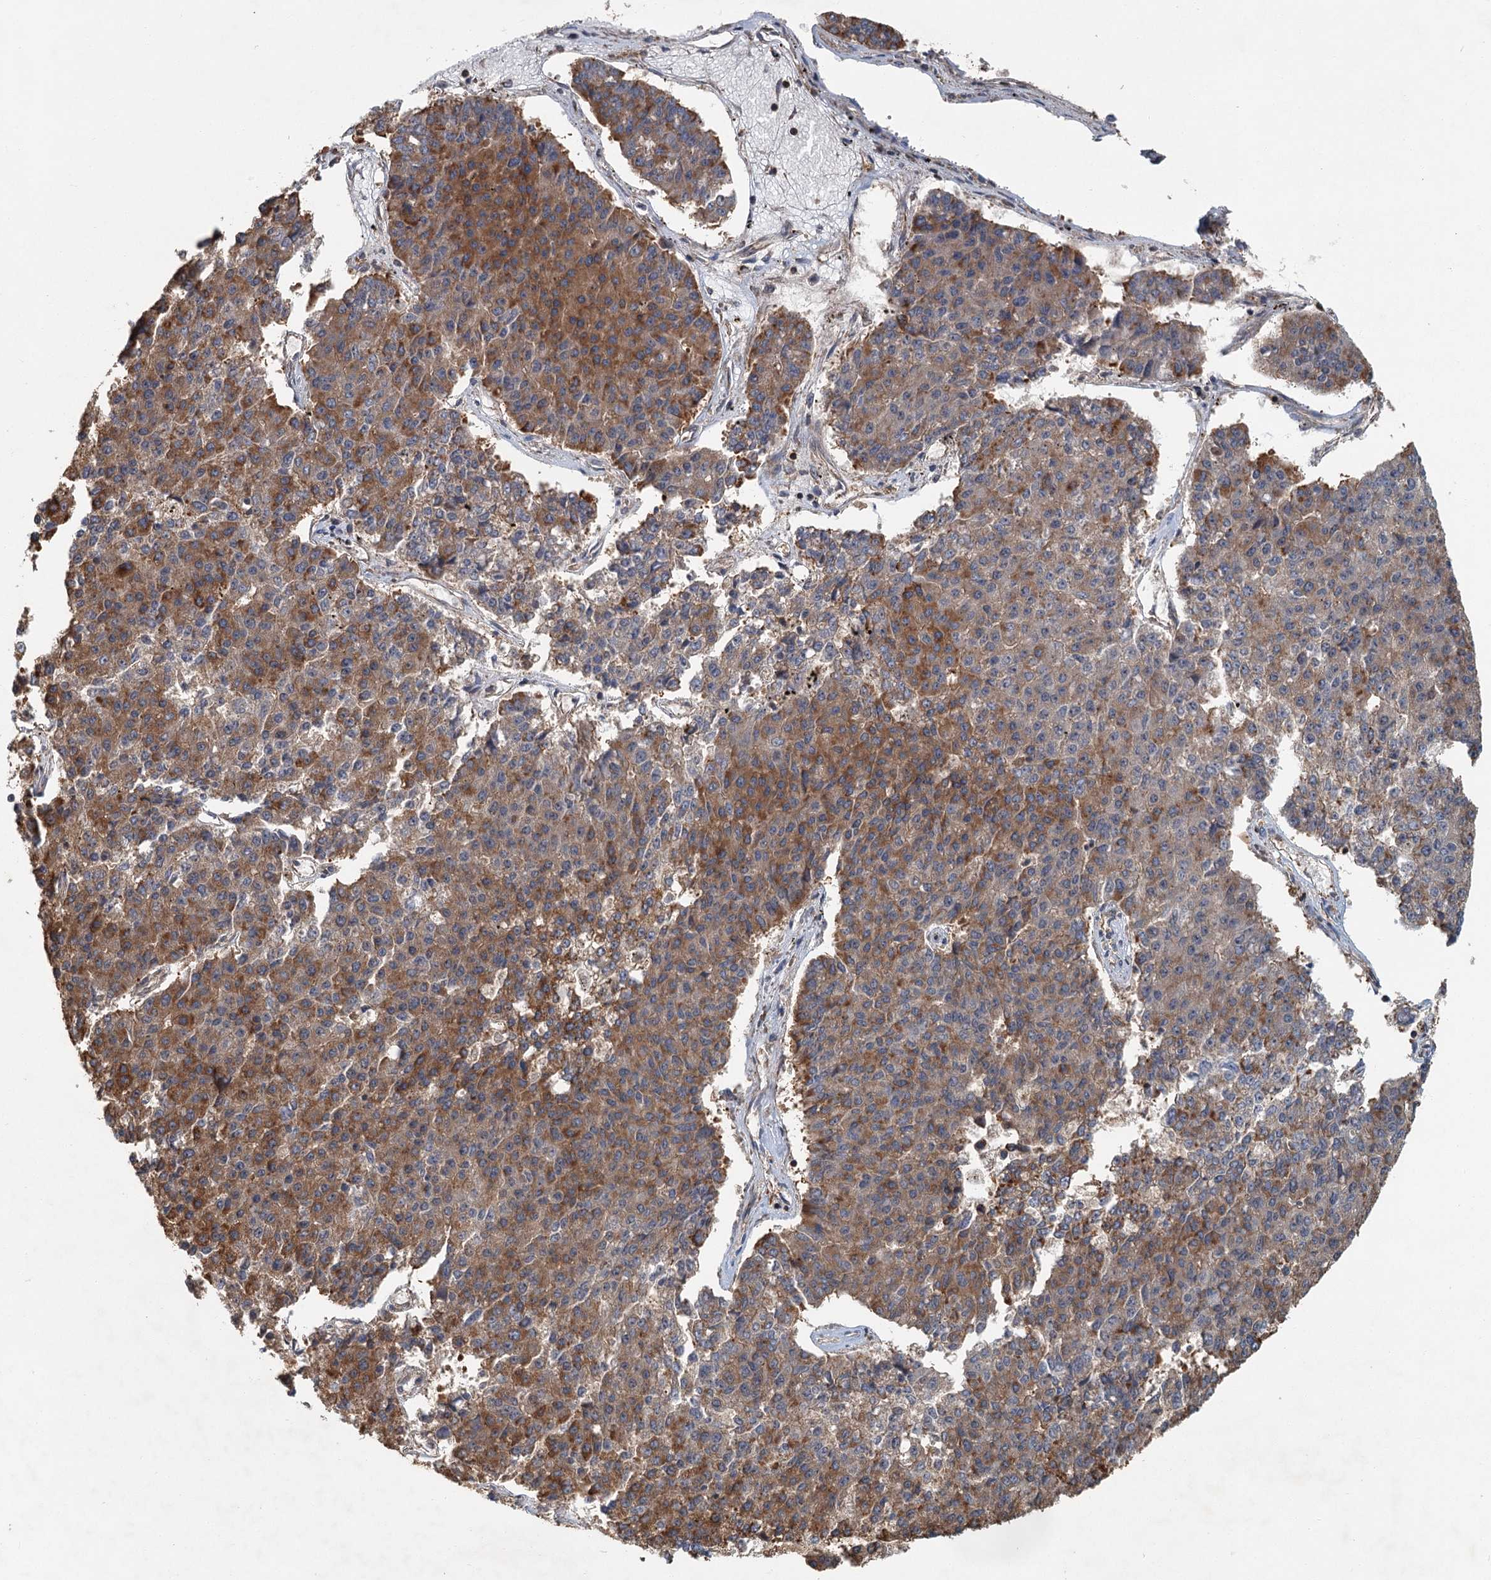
{"staining": {"intensity": "moderate", "quantity": ">75%", "location": "cytoplasmic/membranous"}, "tissue": "pancreatic cancer", "cell_type": "Tumor cells", "image_type": "cancer", "snomed": [{"axis": "morphology", "description": "Adenocarcinoma, NOS"}, {"axis": "topography", "description": "Pancreas"}], "caption": "Immunohistochemical staining of human adenocarcinoma (pancreatic) displays medium levels of moderate cytoplasmic/membranous protein expression in about >75% of tumor cells.", "gene": "ZNF527", "patient": {"sex": "male", "age": 50}}